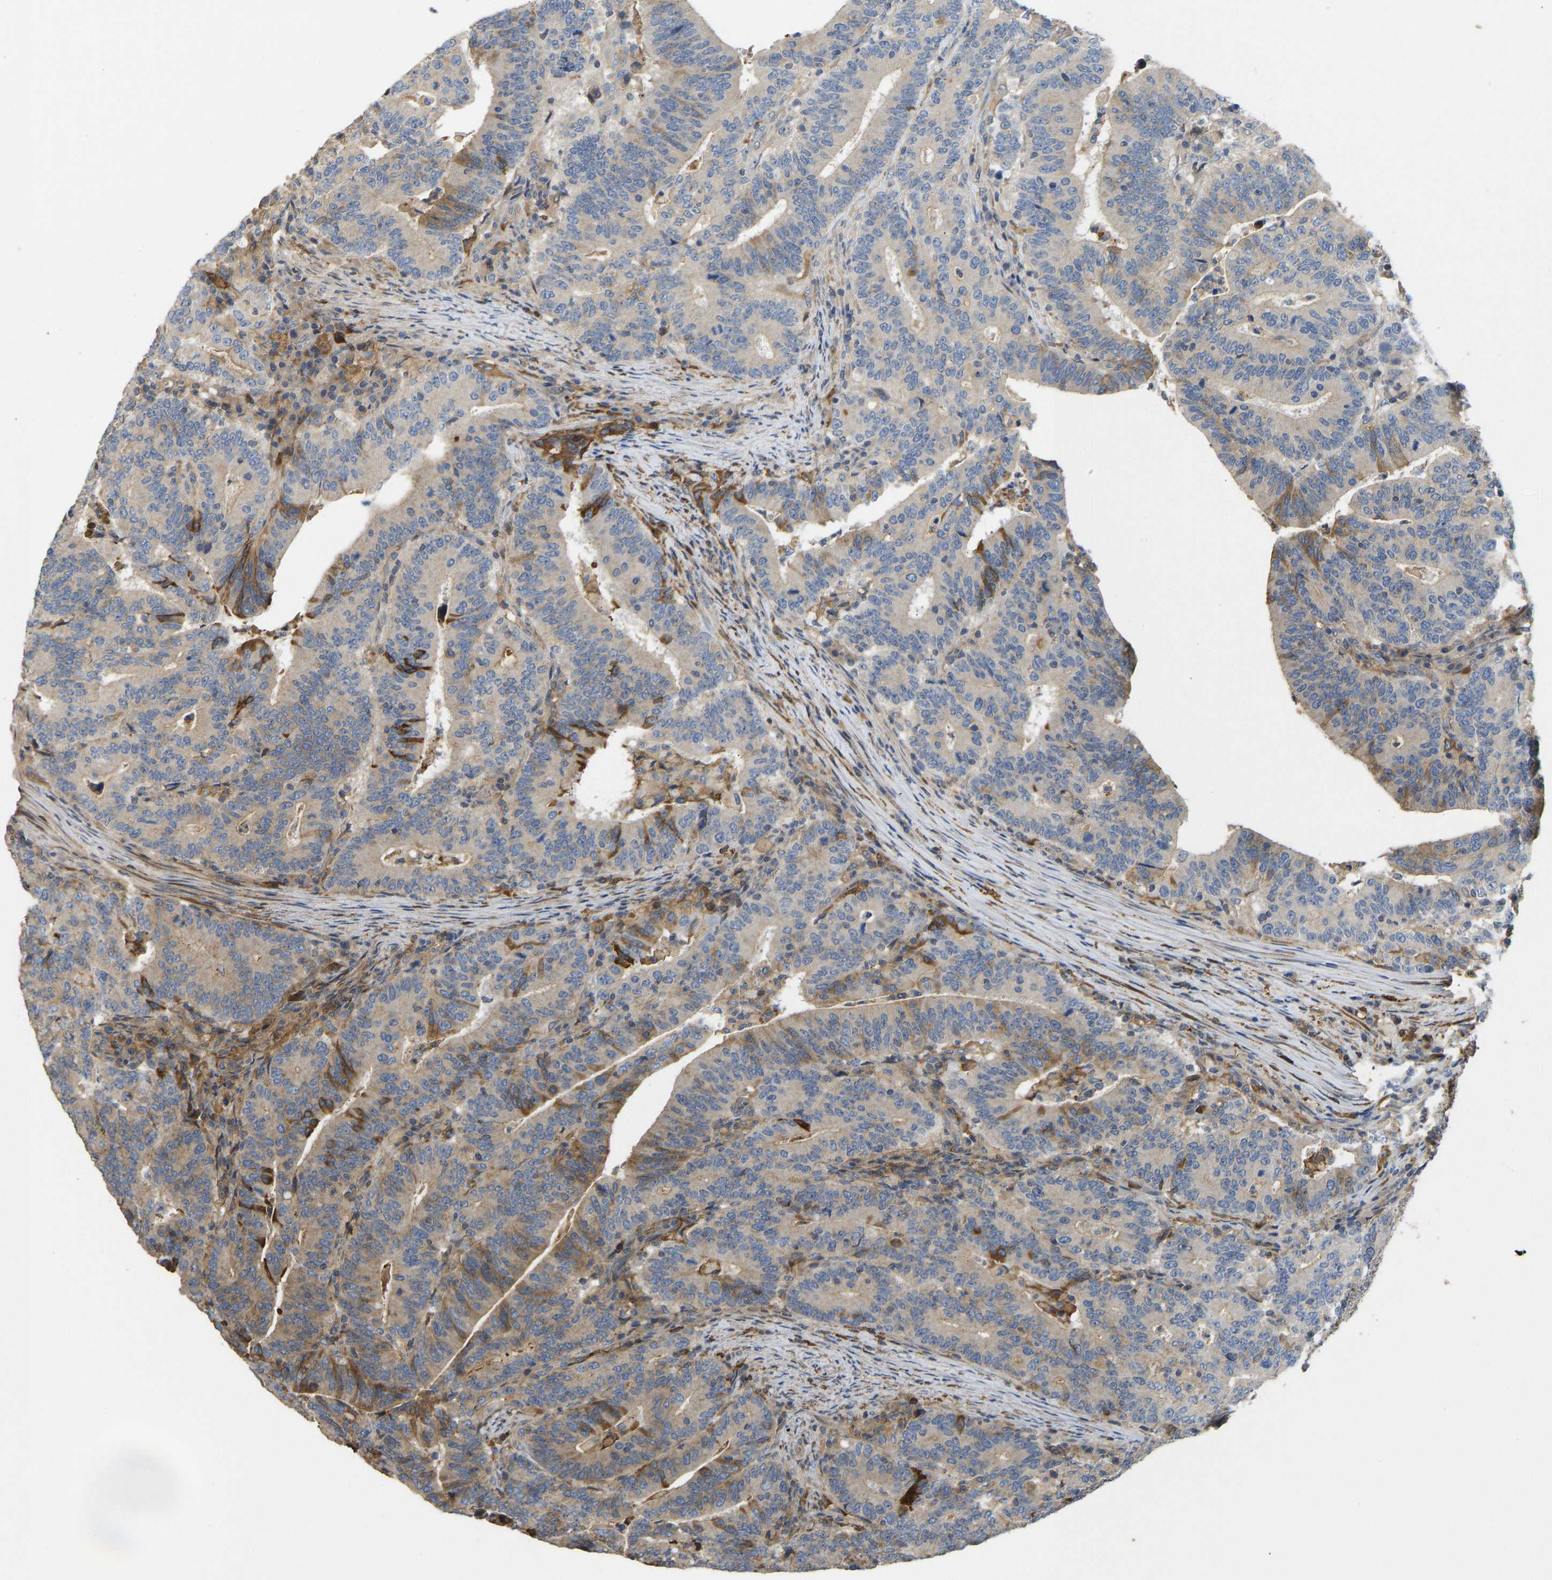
{"staining": {"intensity": "moderate", "quantity": "25%-75%", "location": "cytoplasmic/membranous"}, "tissue": "colorectal cancer", "cell_type": "Tumor cells", "image_type": "cancer", "snomed": [{"axis": "morphology", "description": "Adenocarcinoma, NOS"}, {"axis": "topography", "description": "Colon"}], "caption": "Human colorectal adenocarcinoma stained with a protein marker demonstrates moderate staining in tumor cells.", "gene": "VCPKMT", "patient": {"sex": "female", "age": 66}}